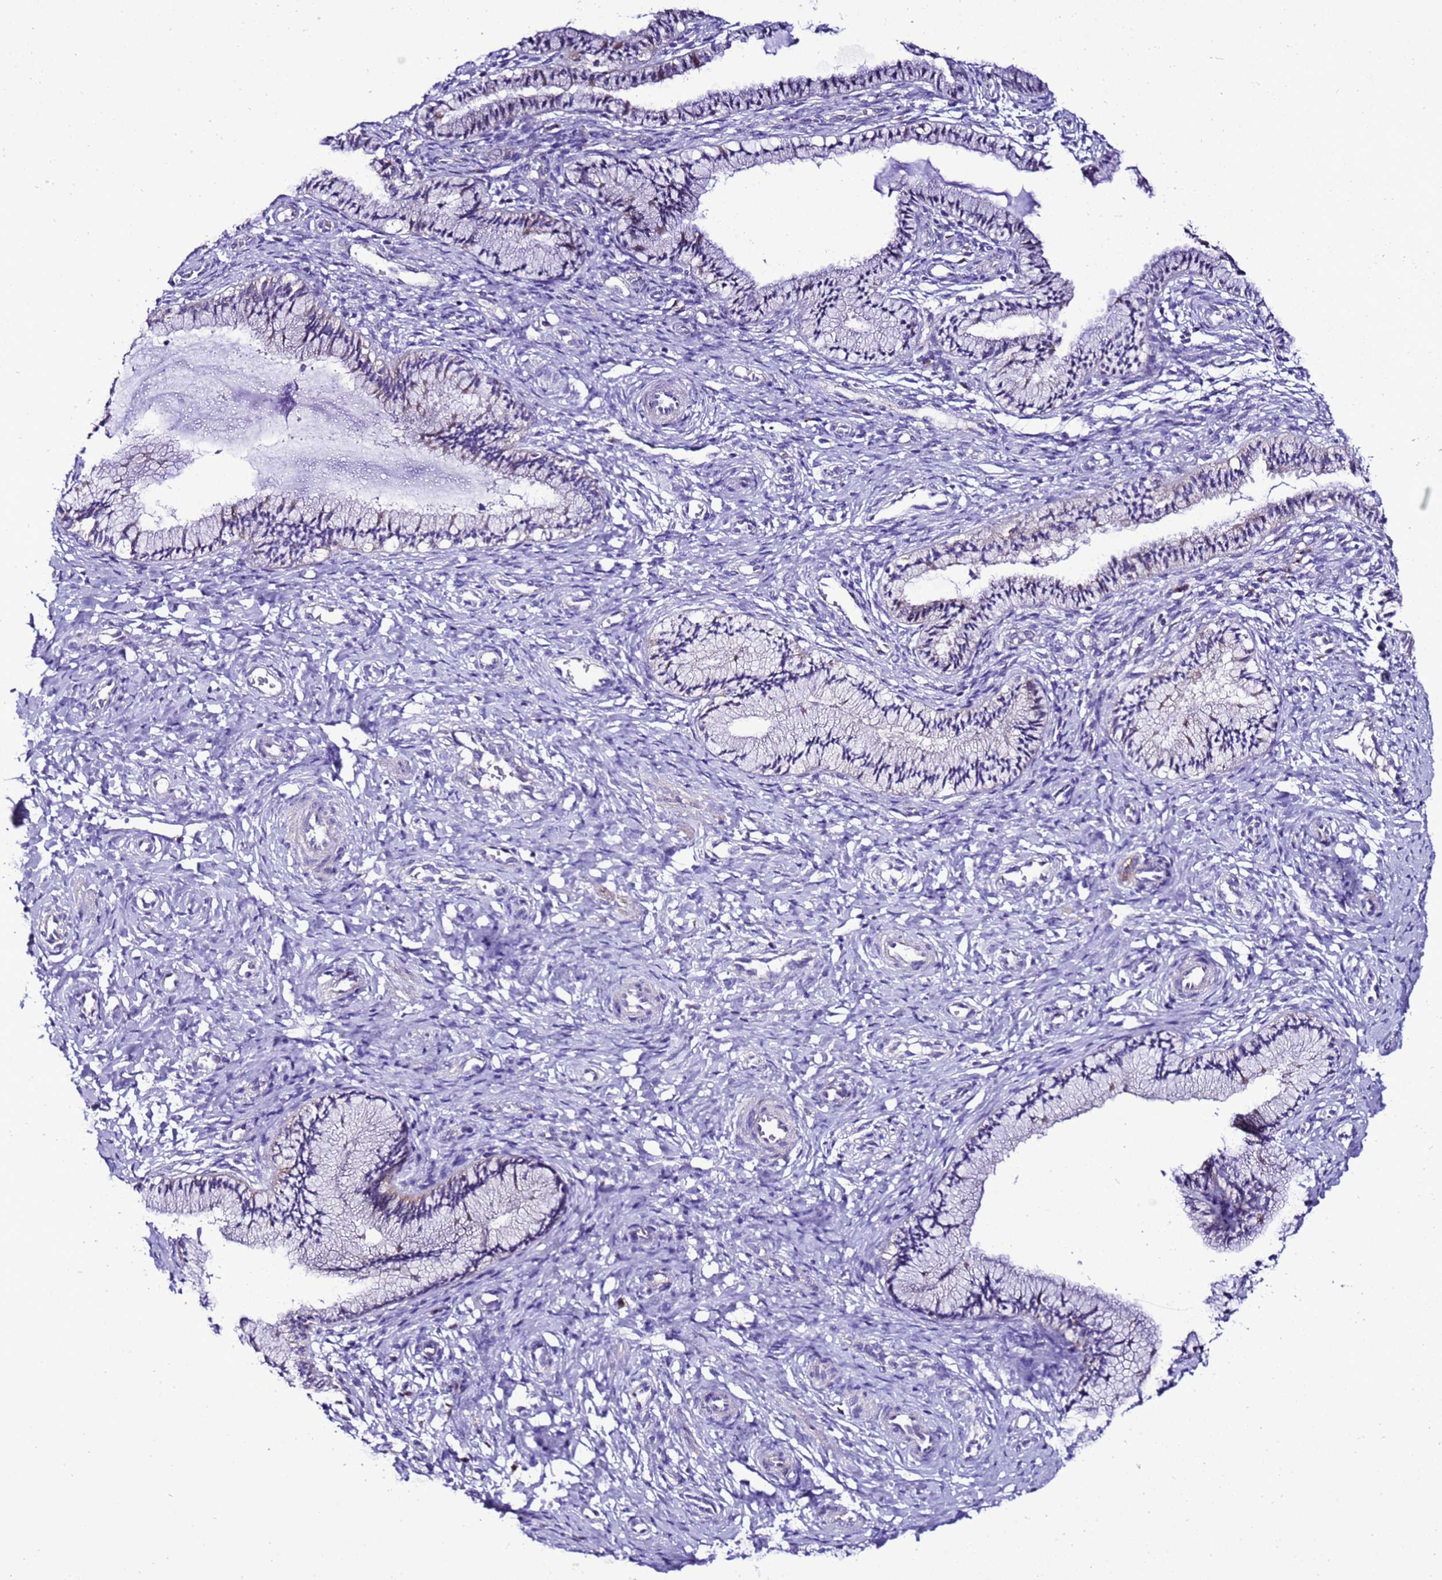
{"staining": {"intensity": "negative", "quantity": "none", "location": "none"}, "tissue": "cervix", "cell_type": "Glandular cells", "image_type": "normal", "snomed": [{"axis": "morphology", "description": "Normal tissue, NOS"}, {"axis": "topography", "description": "Cervix"}], "caption": "This is a micrograph of IHC staining of benign cervix, which shows no expression in glandular cells.", "gene": "DPH6", "patient": {"sex": "female", "age": 27}}